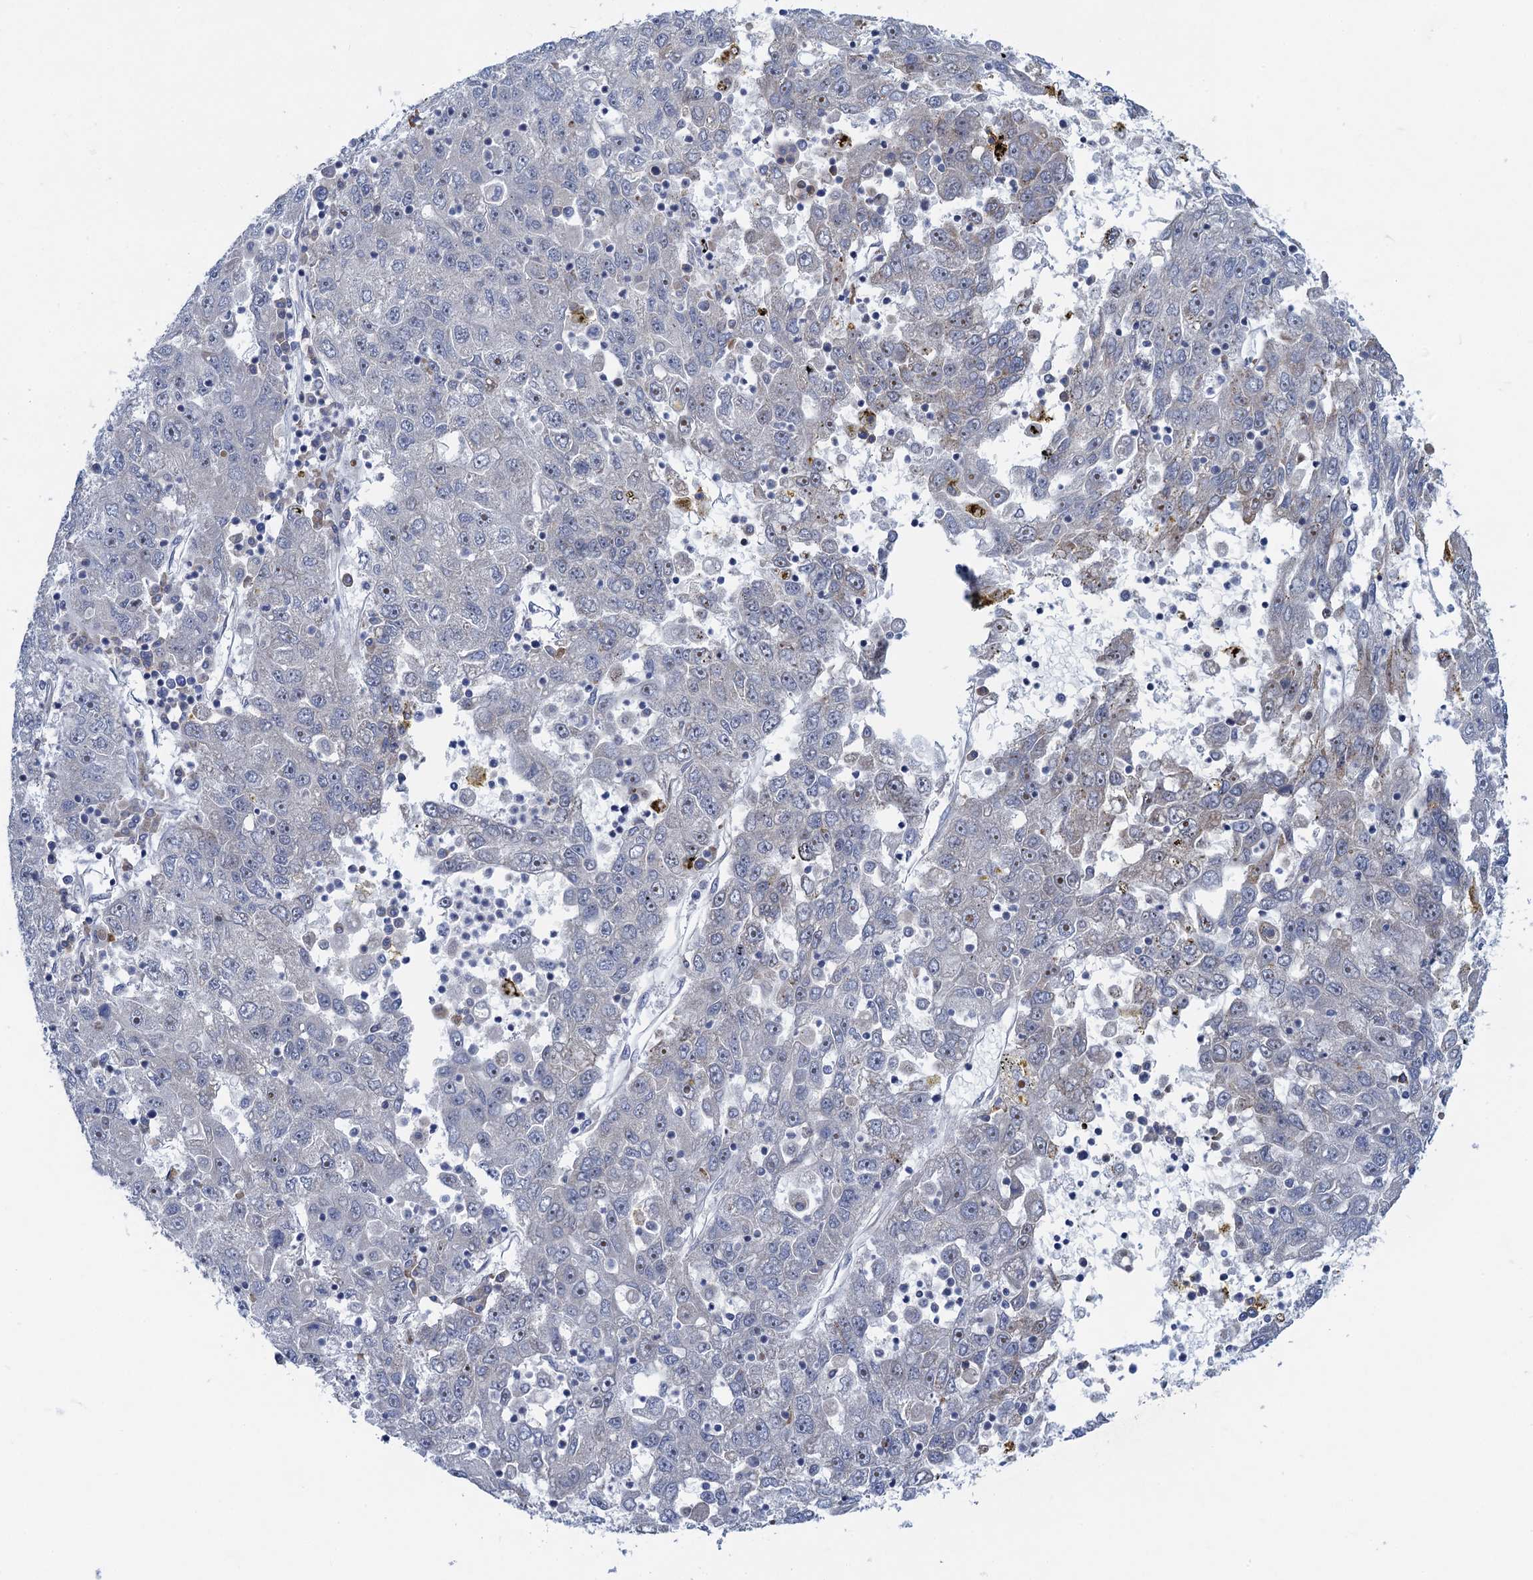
{"staining": {"intensity": "negative", "quantity": "none", "location": "none"}, "tissue": "liver cancer", "cell_type": "Tumor cells", "image_type": "cancer", "snomed": [{"axis": "morphology", "description": "Carcinoma, Hepatocellular, NOS"}, {"axis": "topography", "description": "Liver"}], "caption": "Immunohistochemistry (IHC) histopathology image of human liver hepatocellular carcinoma stained for a protein (brown), which reveals no positivity in tumor cells.", "gene": "QPCTL", "patient": {"sex": "male", "age": 49}}